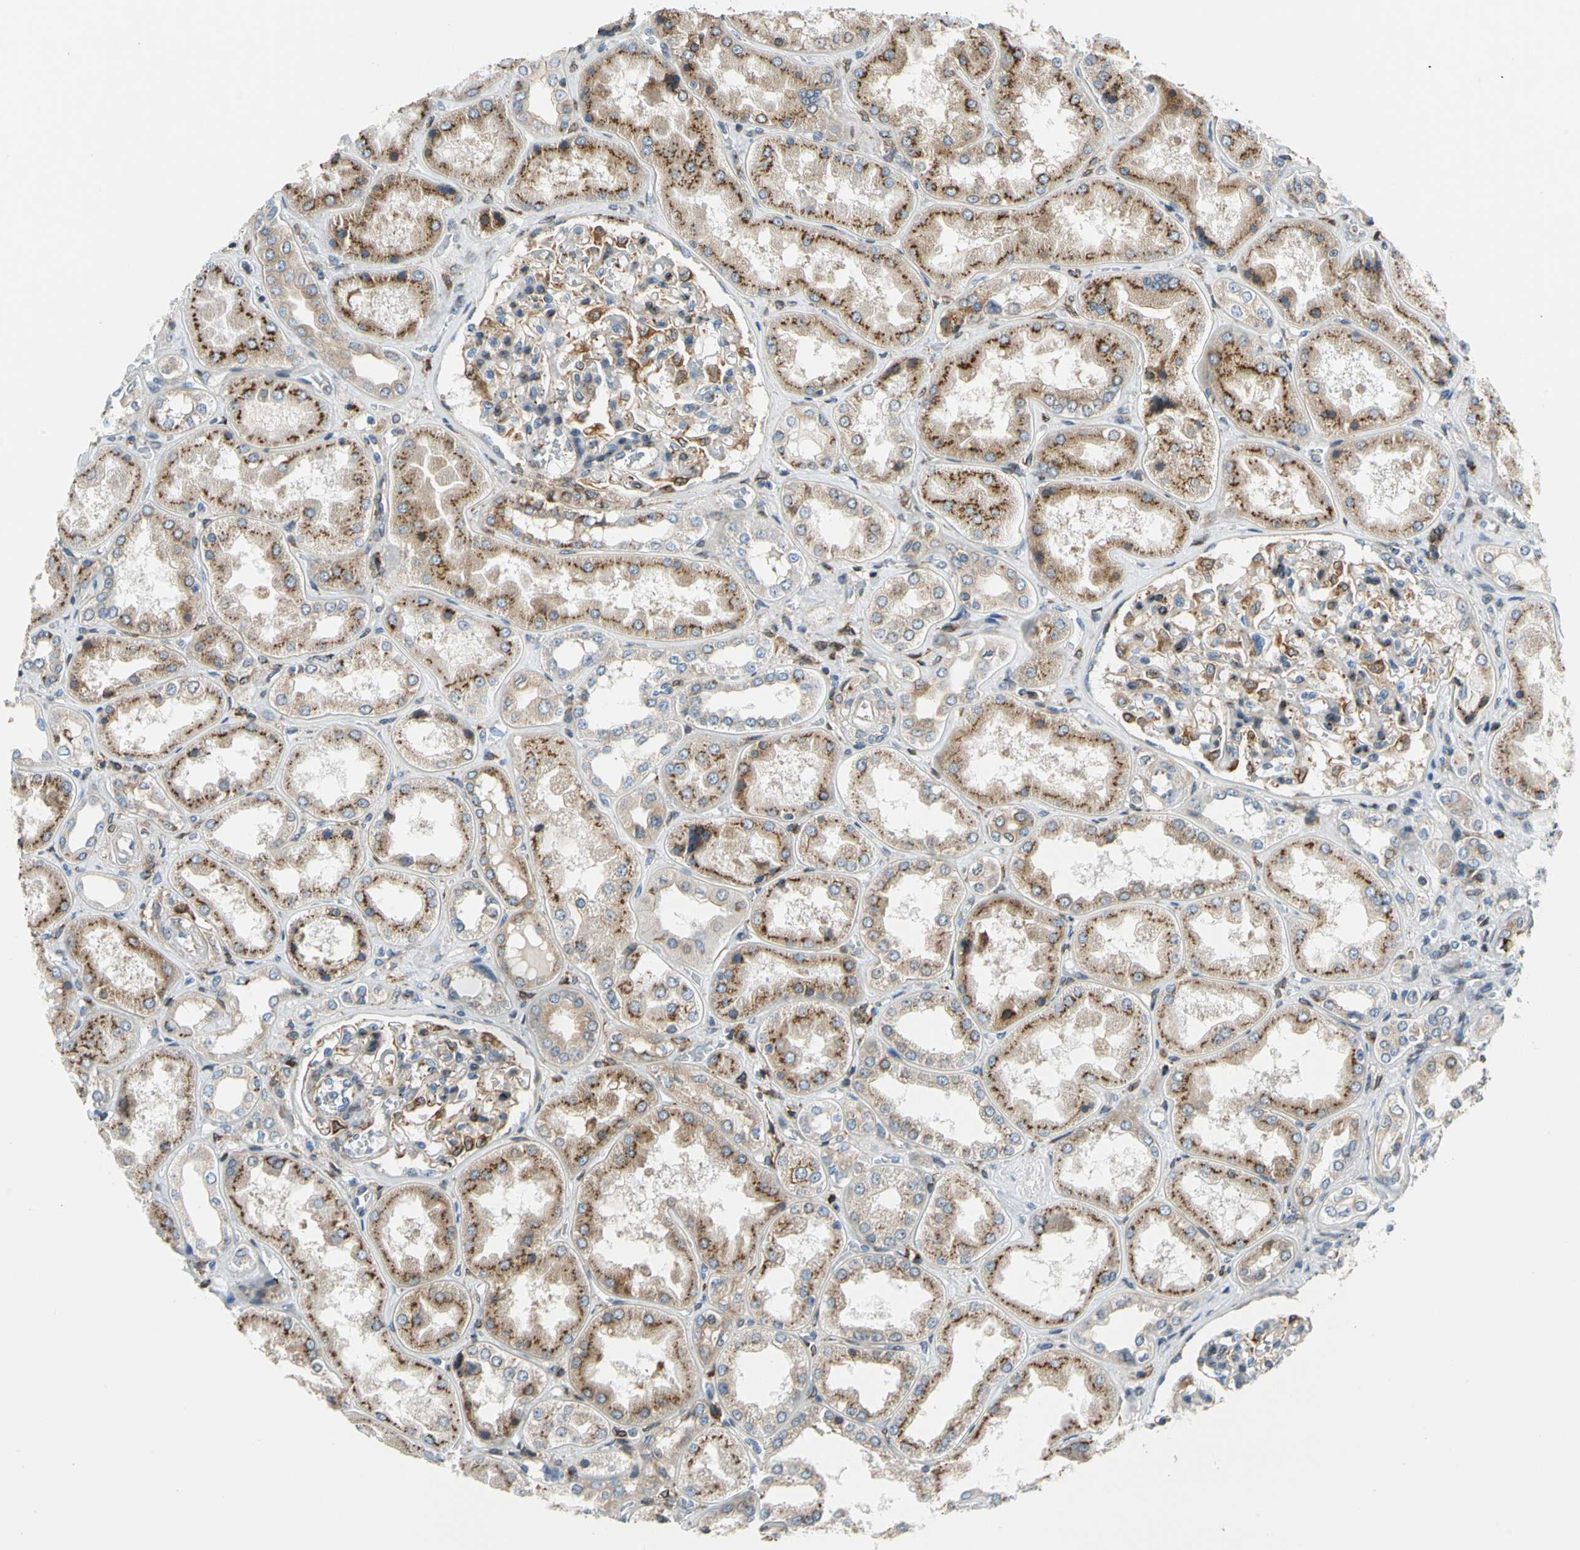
{"staining": {"intensity": "moderate", "quantity": "25%-75%", "location": "cytoplasmic/membranous"}, "tissue": "kidney", "cell_type": "Cells in glomeruli", "image_type": "normal", "snomed": [{"axis": "morphology", "description": "Normal tissue, NOS"}, {"axis": "topography", "description": "Kidney"}], "caption": "Normal kidney shows moderate cytoplasmic/membranous positivity in about 25%-75% of cells in glomeruli.", "gene": "NUCB1", "patient": {"sex": "female", "age": 56}}